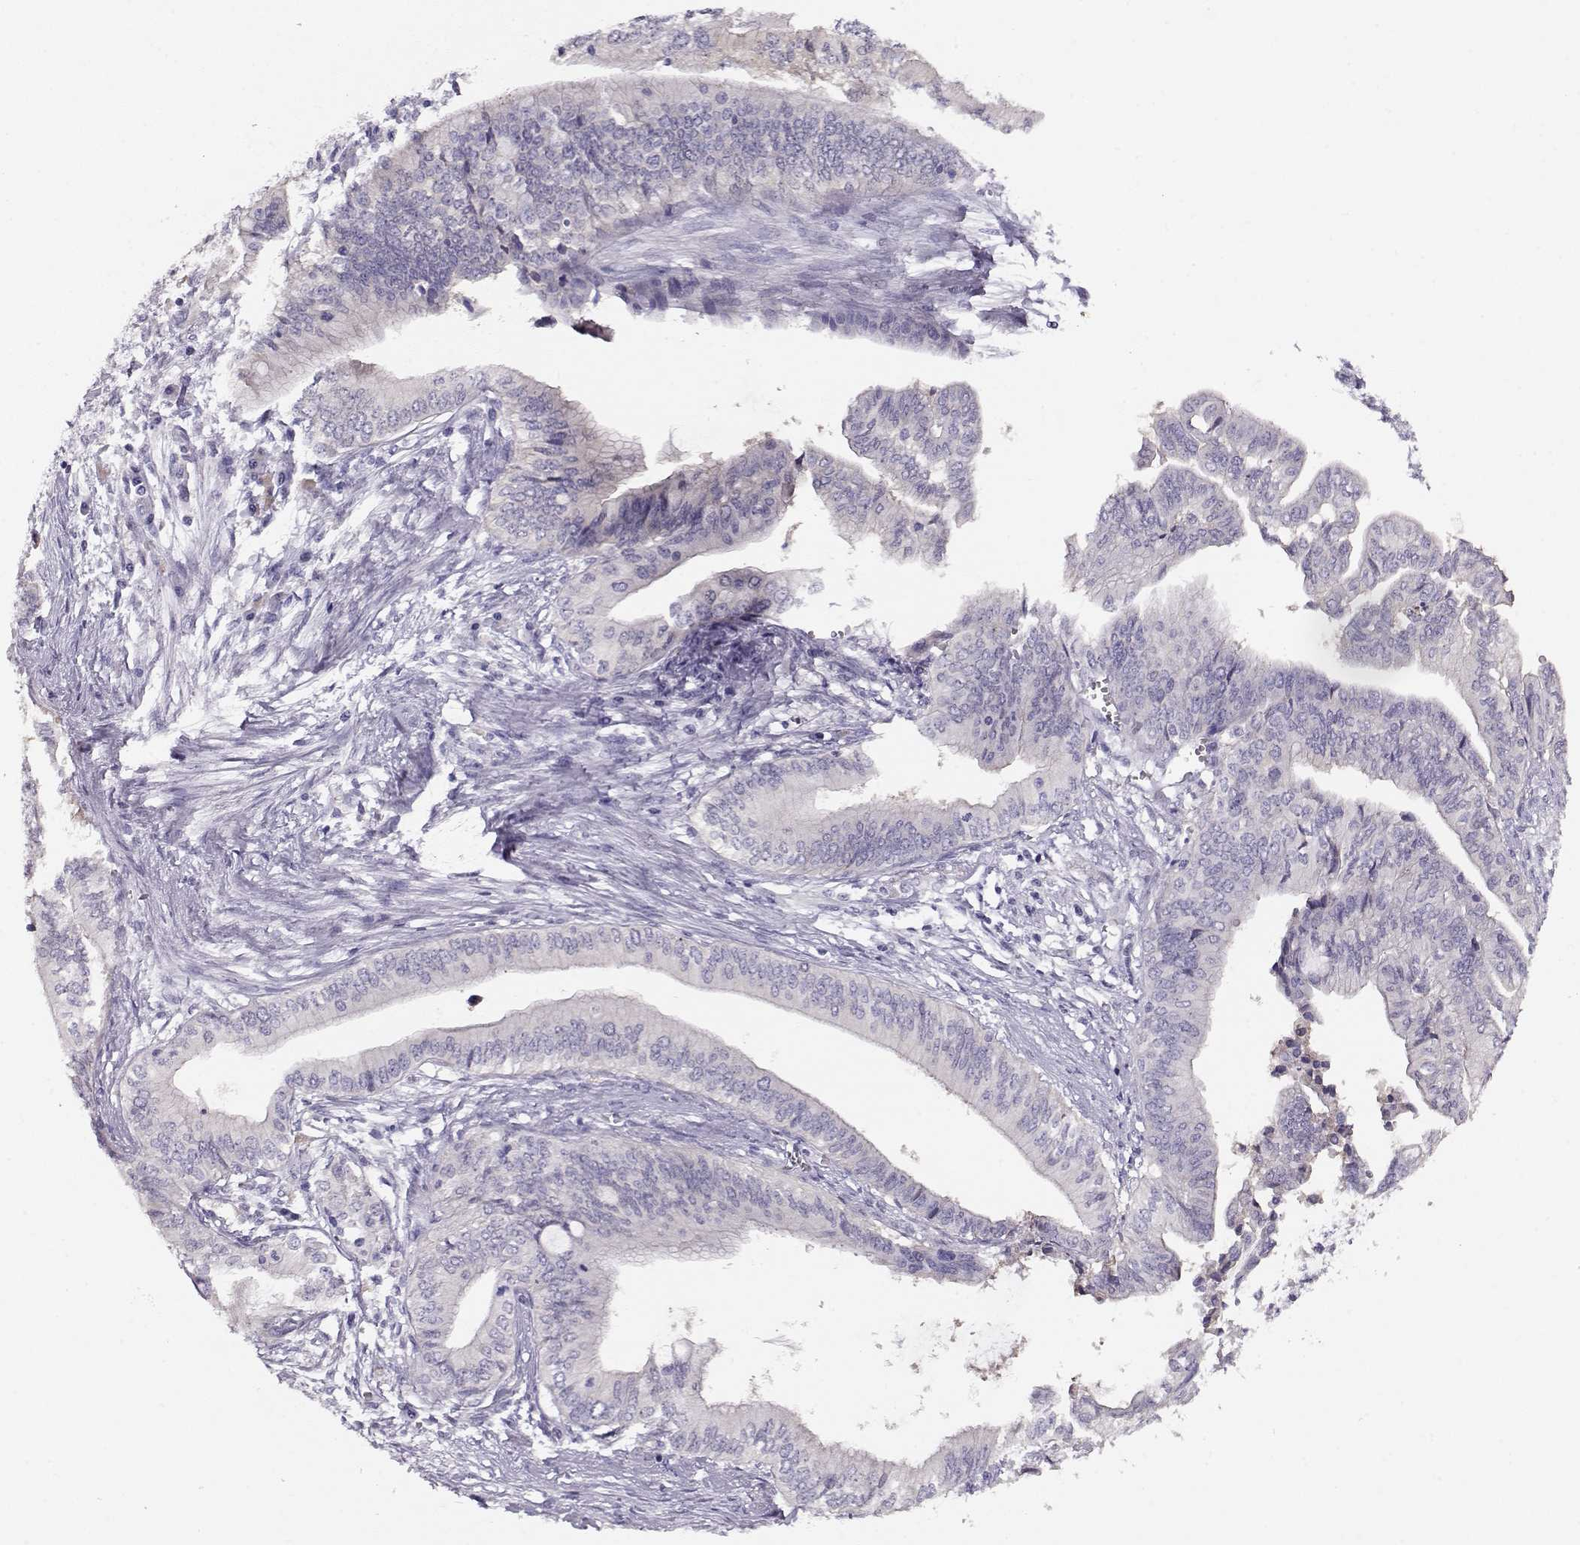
{"staining": {"intensity": "negative", "quantity": "none", "location": "none"}, "tissue": "pancreatic cancer", "cell_type": "Tumor cells", "image_type": "cancer", "snomed": [{"axis": "morphology", "description": "Adenocarcinoma, NOS"}, {"axis": "topography", "description": "Pancreas"}], "caption": "High power microscopy histopathology image of an immunohistochemistry photomicrograph of pancreatic adenocarcinoma, revealing no significant staining in tumor cells.", "gene": "NDRG4", "patient": {"sex": "female", "age": 61}}